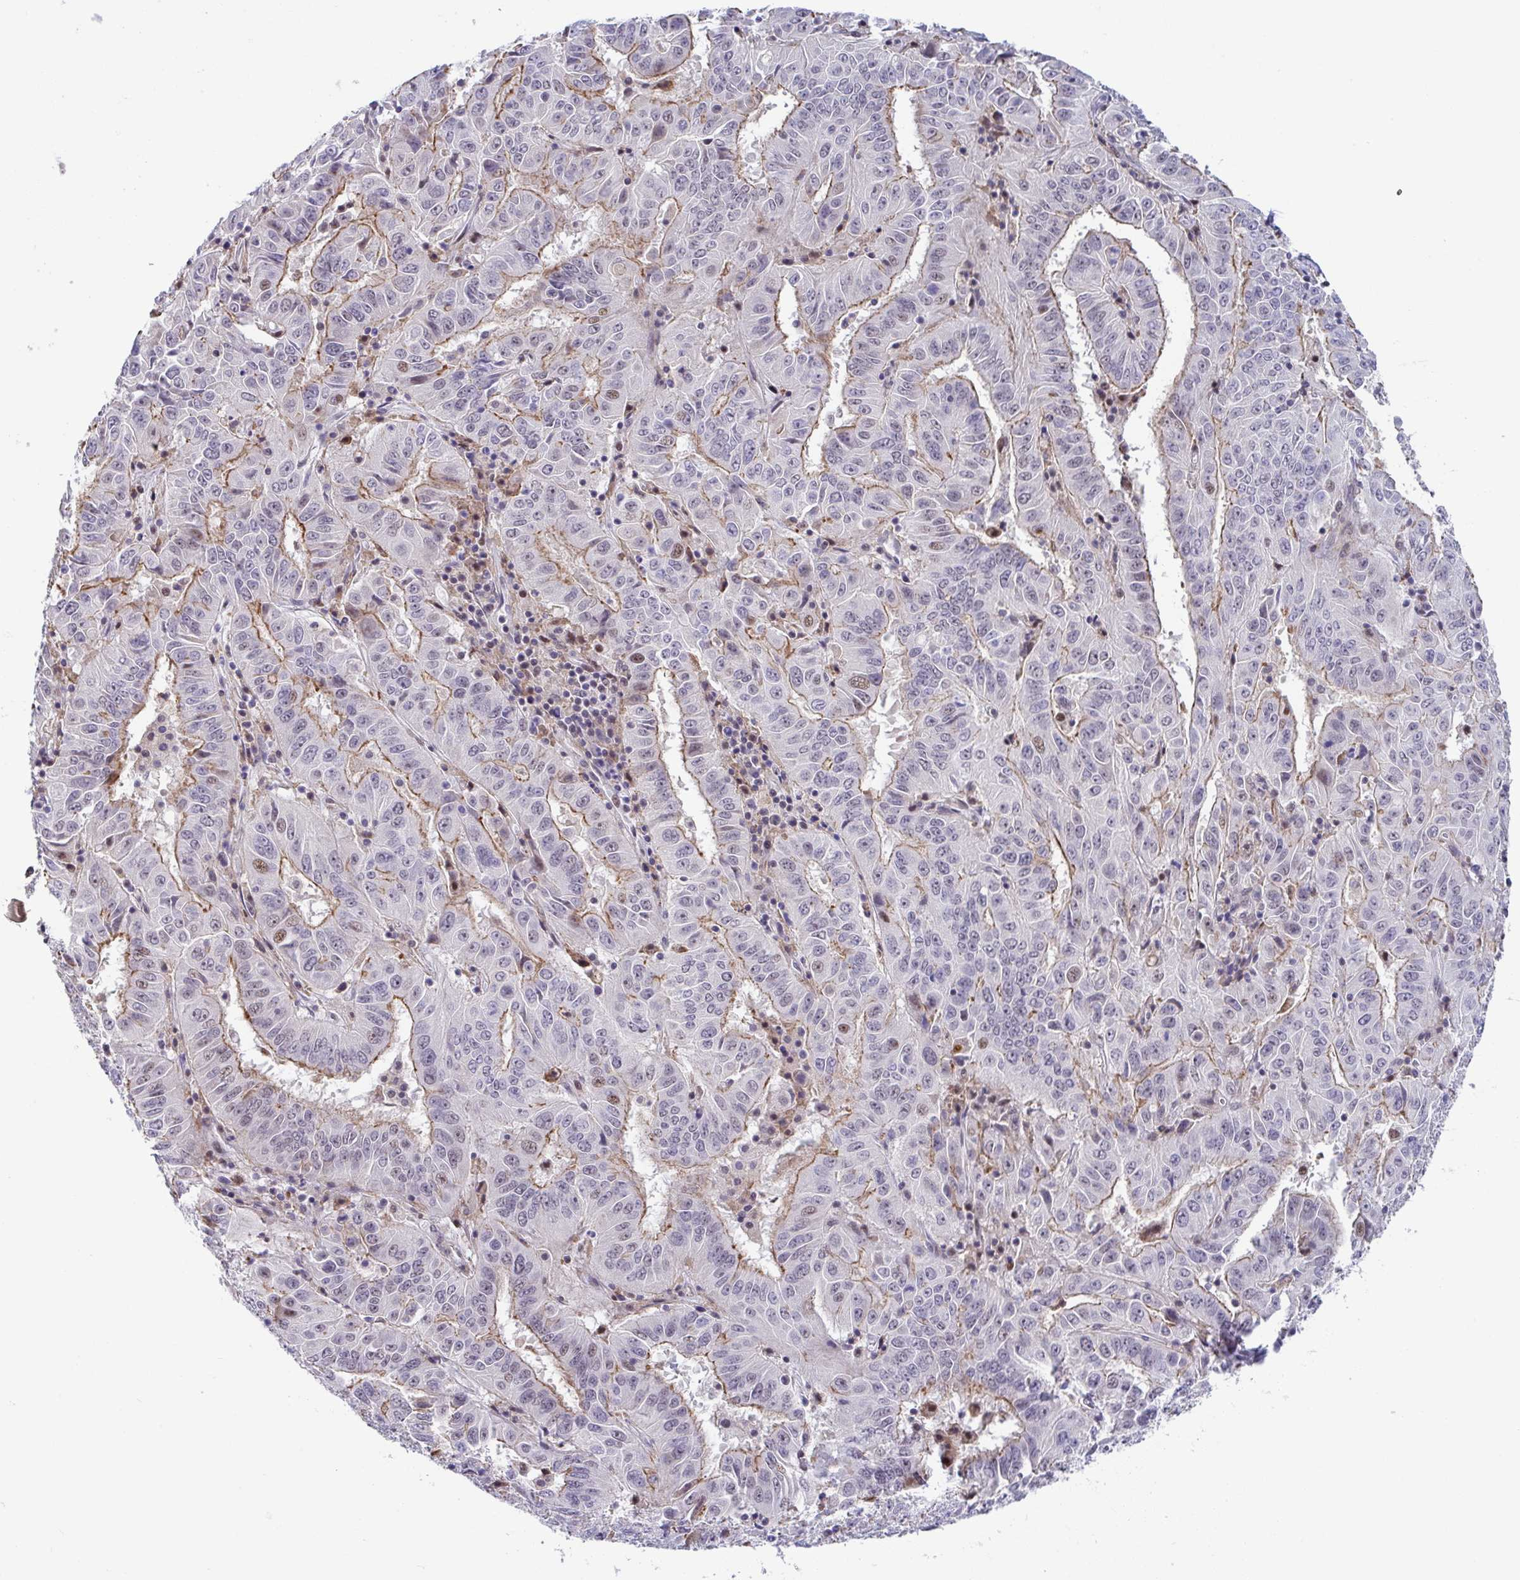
{"staining": {"intensity": "moderate", "quantity": "25%-75%", "location": "cytoplasmic/membranous"}, "tissue": "pancreatic cancer", "cell_type": "Tumor cells", "image_type": "cancer", "snomed": [{"axis": "morphology", "description": "Adenocarcinoma, NOS"}, {"axis": "topography", "description": "Pancreas"}], "caption": "Pancreatic cancer tissue exhibits moderate cytoplasmic/membranous staining in approximately 25%-75% of tumor cells", "gene": "WDR72", "patient": {"sex": "male", "age": 63}}